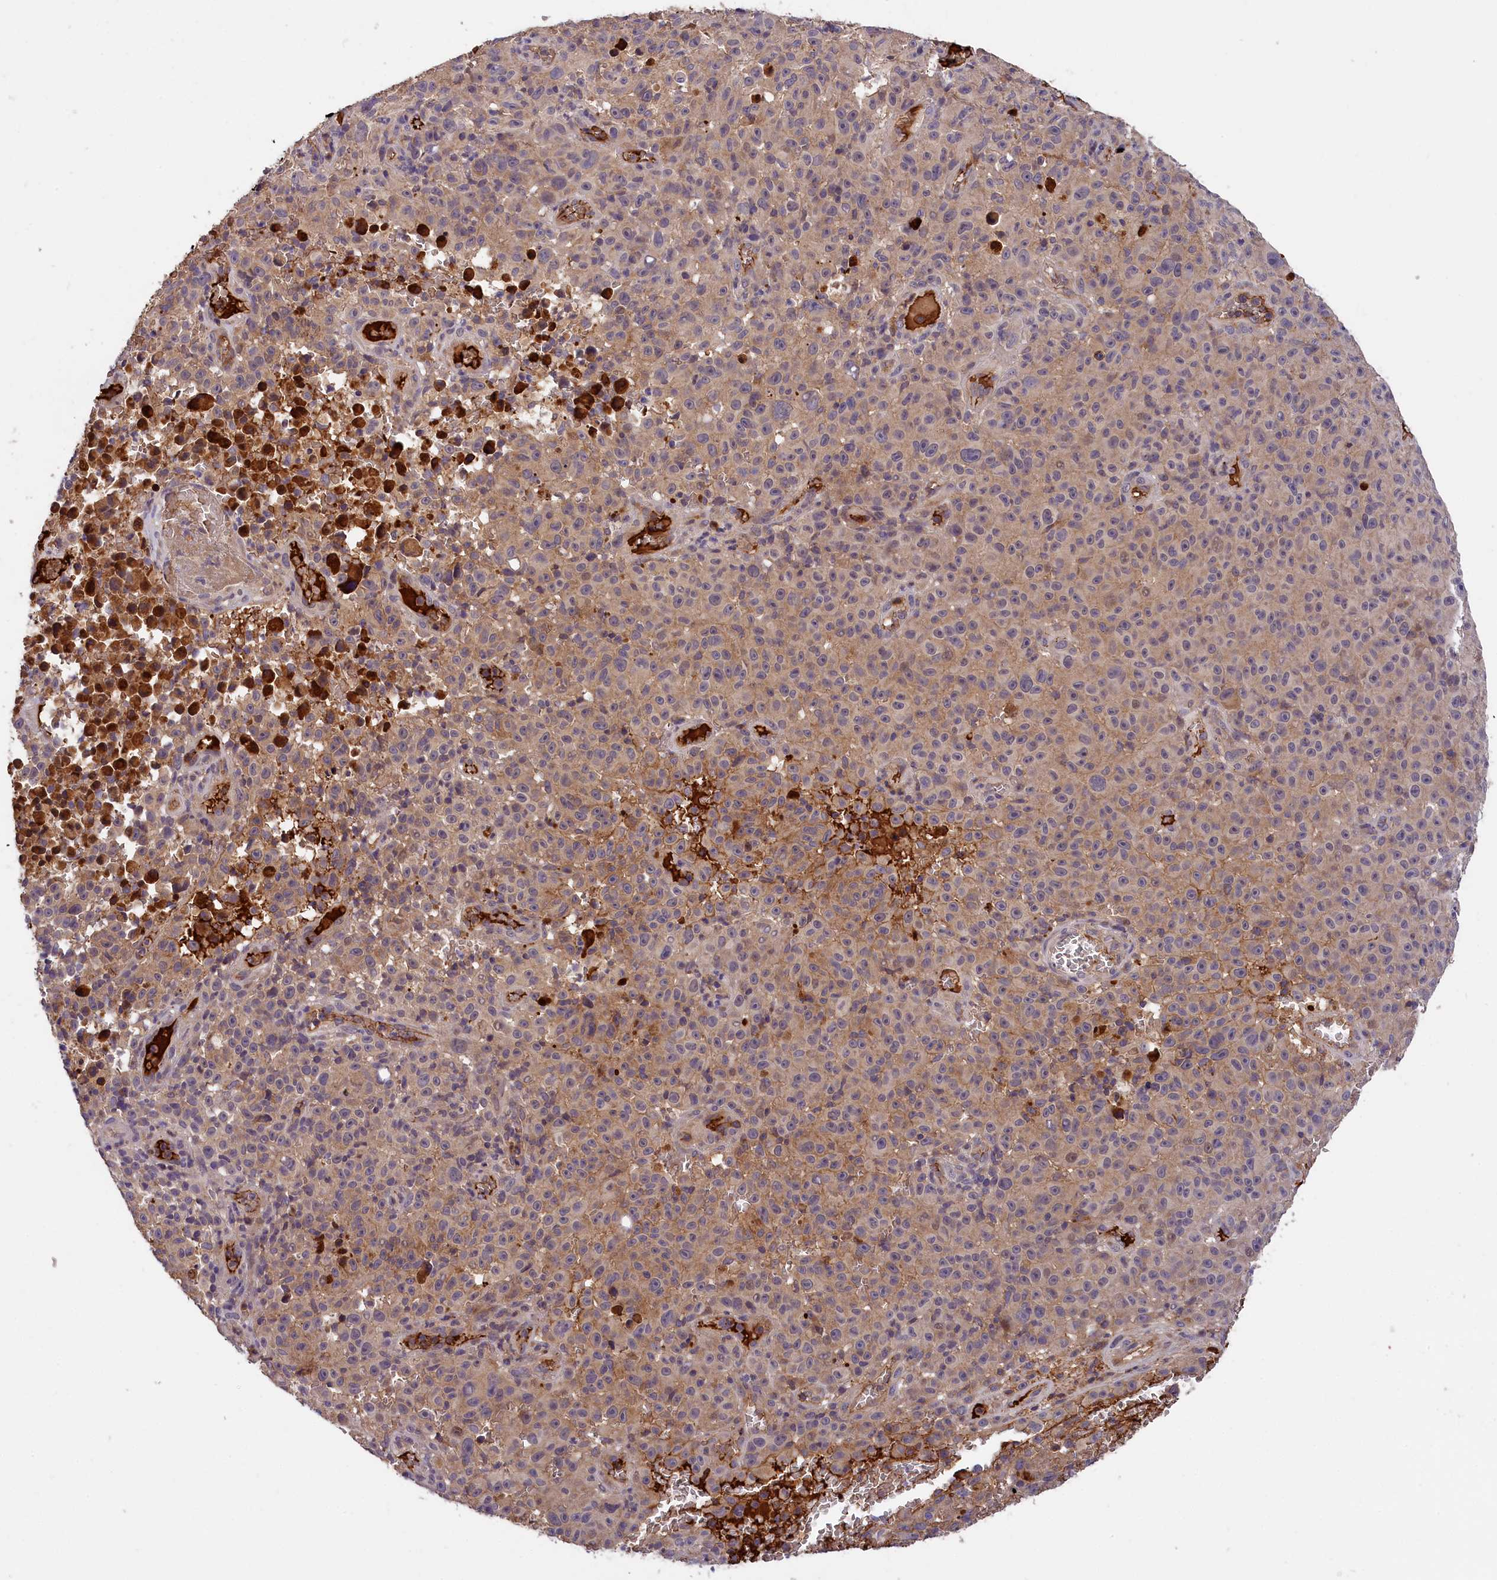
{"staining": {"intensity": "moderate", "quantity": "25%-75%", "location": "cytoplasmic/membranous"}, "tissue": "melanoma", "cell_type": "Tumor cells", "image_type": "cancer", "snomed": [{"axis": "morphology", "description": "Malignant melanoma, NOS"}, {"axis": "topography", "description": "Skin"}], "caption": "A high-resolution micrograph shows immunohistochemistry (IHC) staining of melanoma, which shows moderate cytoplasmic/membranous staining in about 25%-75% of tumor cells.", "gene": "PHAF1", "patient": {"sex": "female", "age": 82}}